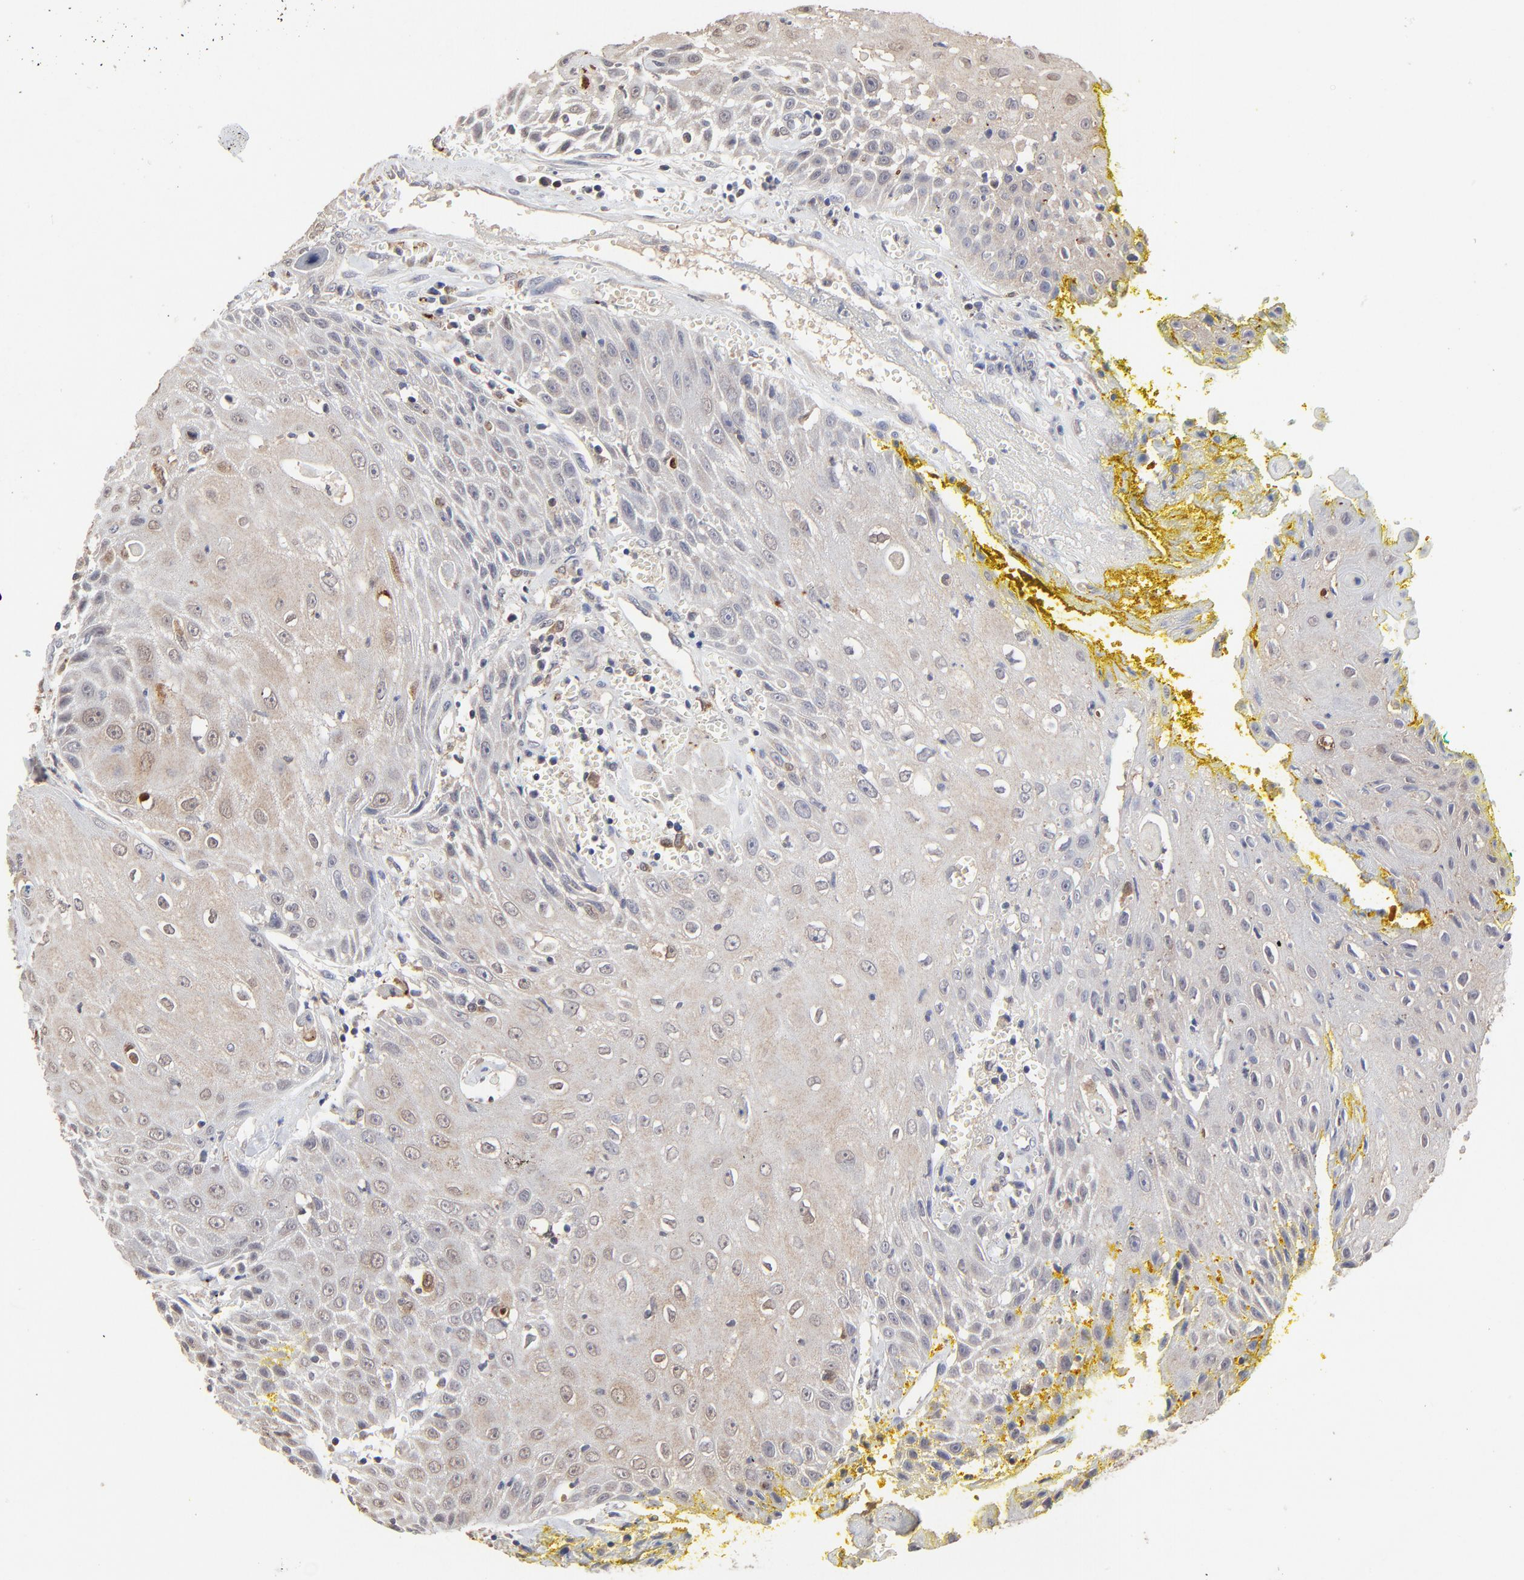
{"staining": {"intensity": "weak", "quantity": ">75%", "location": "cytoplasmic/membranous"}, "tissue": "head and neck cancer", "cell_type": "Tumor cells", "image_type": "cancer", "snomed": [{"axis": "morphology", "description": "Squamous cell carcinoma, NOS"}, {"axis": "topography", "description": "Oral tissue"}, {"axis": "topography", "description": "Head-Neck"}], "caption": "Brown immunohistochemical staining in human head and neck cancer (squamous cell carcinoma) displays weak cytoplasmic/membranous positivity in about >75% of tumor cells.", "gene": "LGALS3", "patient": {"sex": "female", "age": 82}}